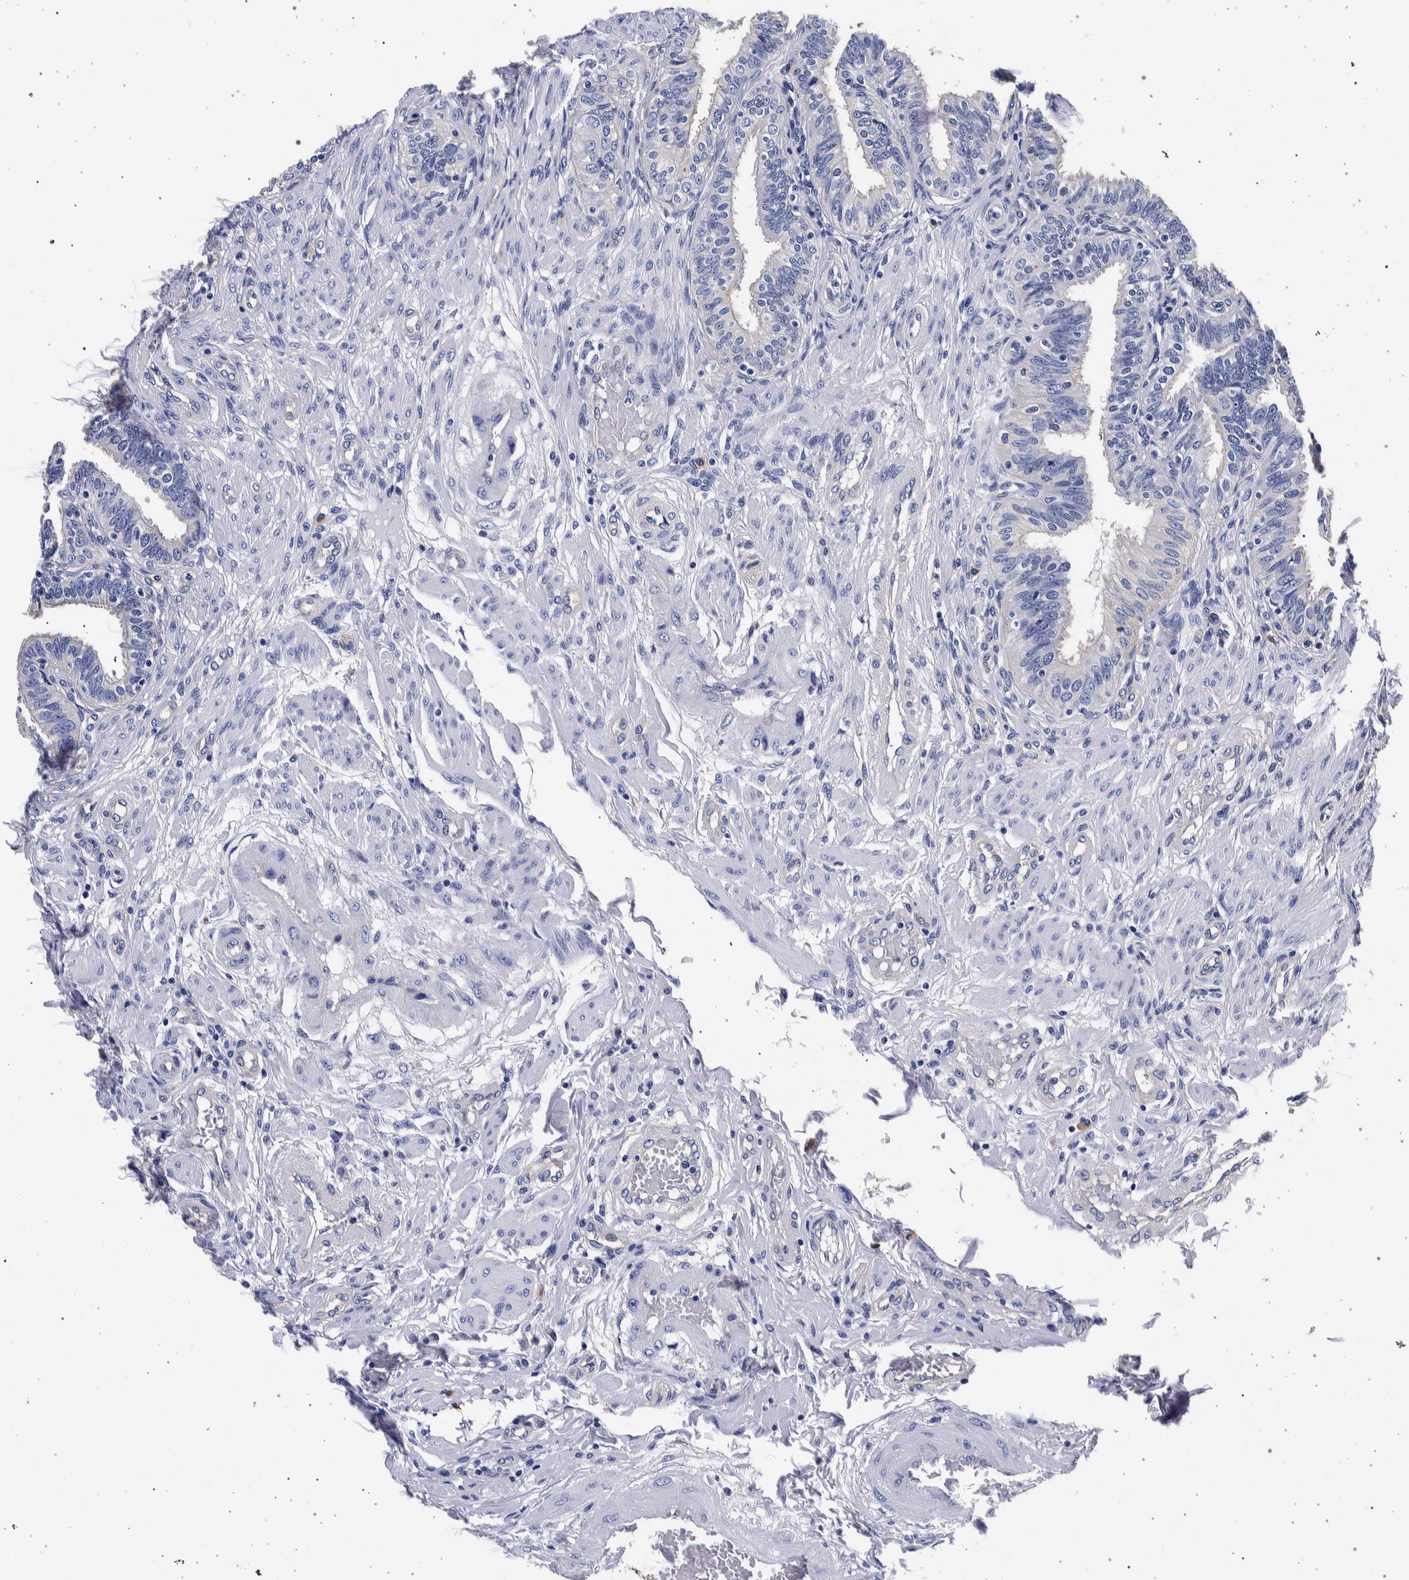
{"staining": {"intensity": "weak", "quantity": "<25%", "location": "cytoplasmic/membranous"}, "tissue": "fallopian tube", "cell_type": "Glandular cells", "image_type": "normal", "snomed": [{"axis": "morphology", "description": "Normal tissue, NOS"}, {"axis": "topography", "description": "Fallopian tube"}, {"axis": "topography", "description": "Placenta"}], "caption": "A high-resolution photomicrograph shows IHC staining of unremarkable fallopian tube, which displays no significant staining in glandular cells. (DAB IHC visualized using brightfield microscopy, high magnification).", "gene": "NIBAN2", "patient": {"sex": "female", "age": 34}}